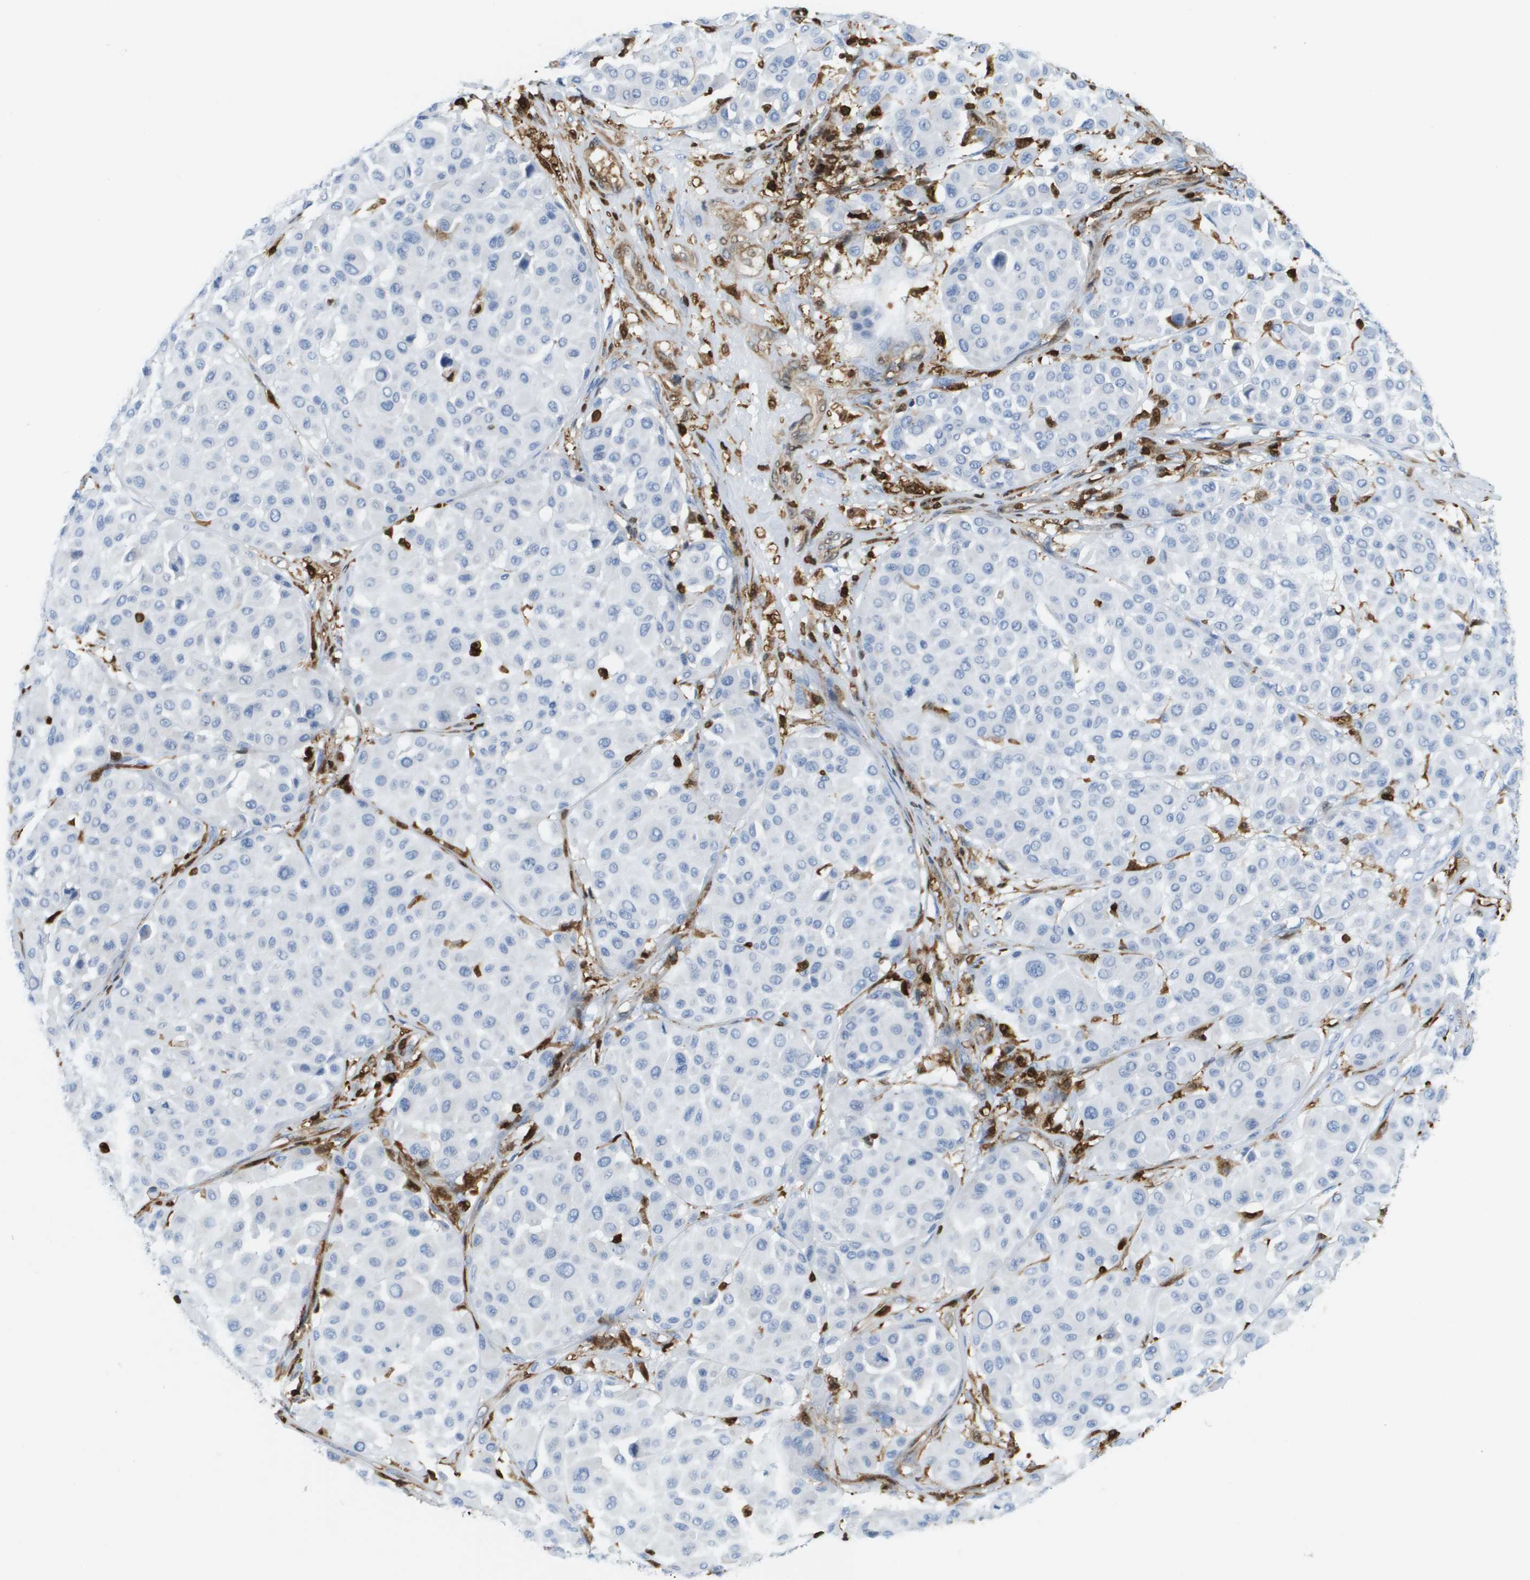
{"staining": {"intensity": "negative", "quantity": "none", "location": "none"}, "tissue": "melanoma", "cell_type": "Tumor cells", "image_type": "cancer", "snomed": [{"axis": "morphology", "description": "Malignant melanoma, Metastatic site"}, {"axis": "topography", "description": "Soft tissue"}], "caption": "DAB immunohistochemical staining of malignant melanoma (metastatic site) shows no significant expression in tumor cells.", "gene": "DOCK5", "patient": {"sex": "male", "age": 41}}